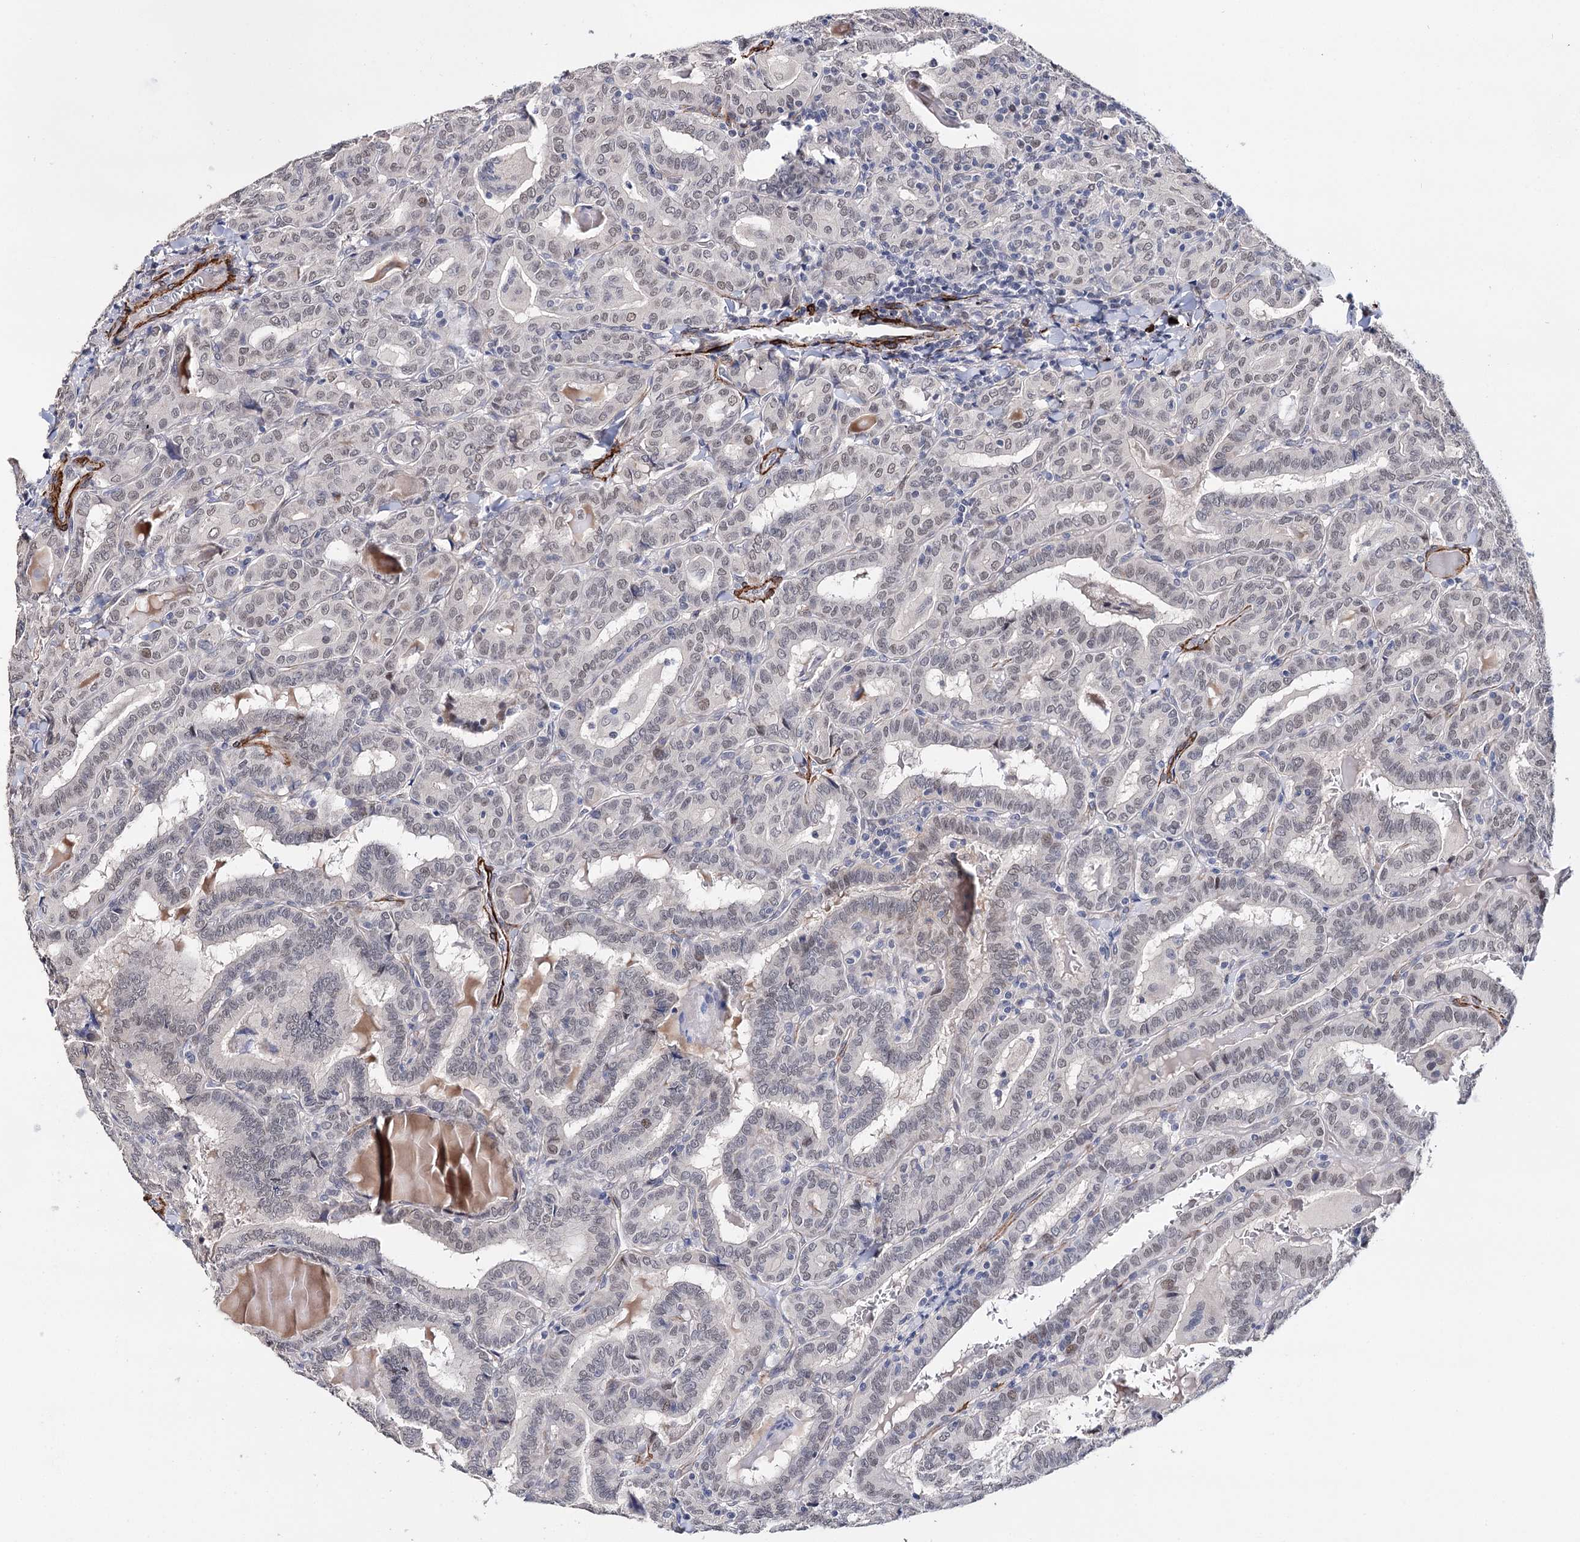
{"staining": {"intensity": "weak", "quantity": "25%-75%", "location": "nuclear"}, "tissue": "thyroid cancer", "cell_type": "Tumor cells", "image_type": "cancer", "snomed": [{"axis": "morphology", "description": "Papillary adenocarcinoma, NOS"}, {"axis": "topography", "description": "Thyroid gland"}], "caption": "The immunohistochemical stain labels weak nuclear positivity in tumor cells of thyroid cancer tissue. The staining was performed using DAB (3,3'-diaminobenzidine), with brown indicating positive protein expression. Nuclei are stained blue with hematoxylin.", "gene": "CFAP46", "patient": {"sex": "female", "age": 72}}